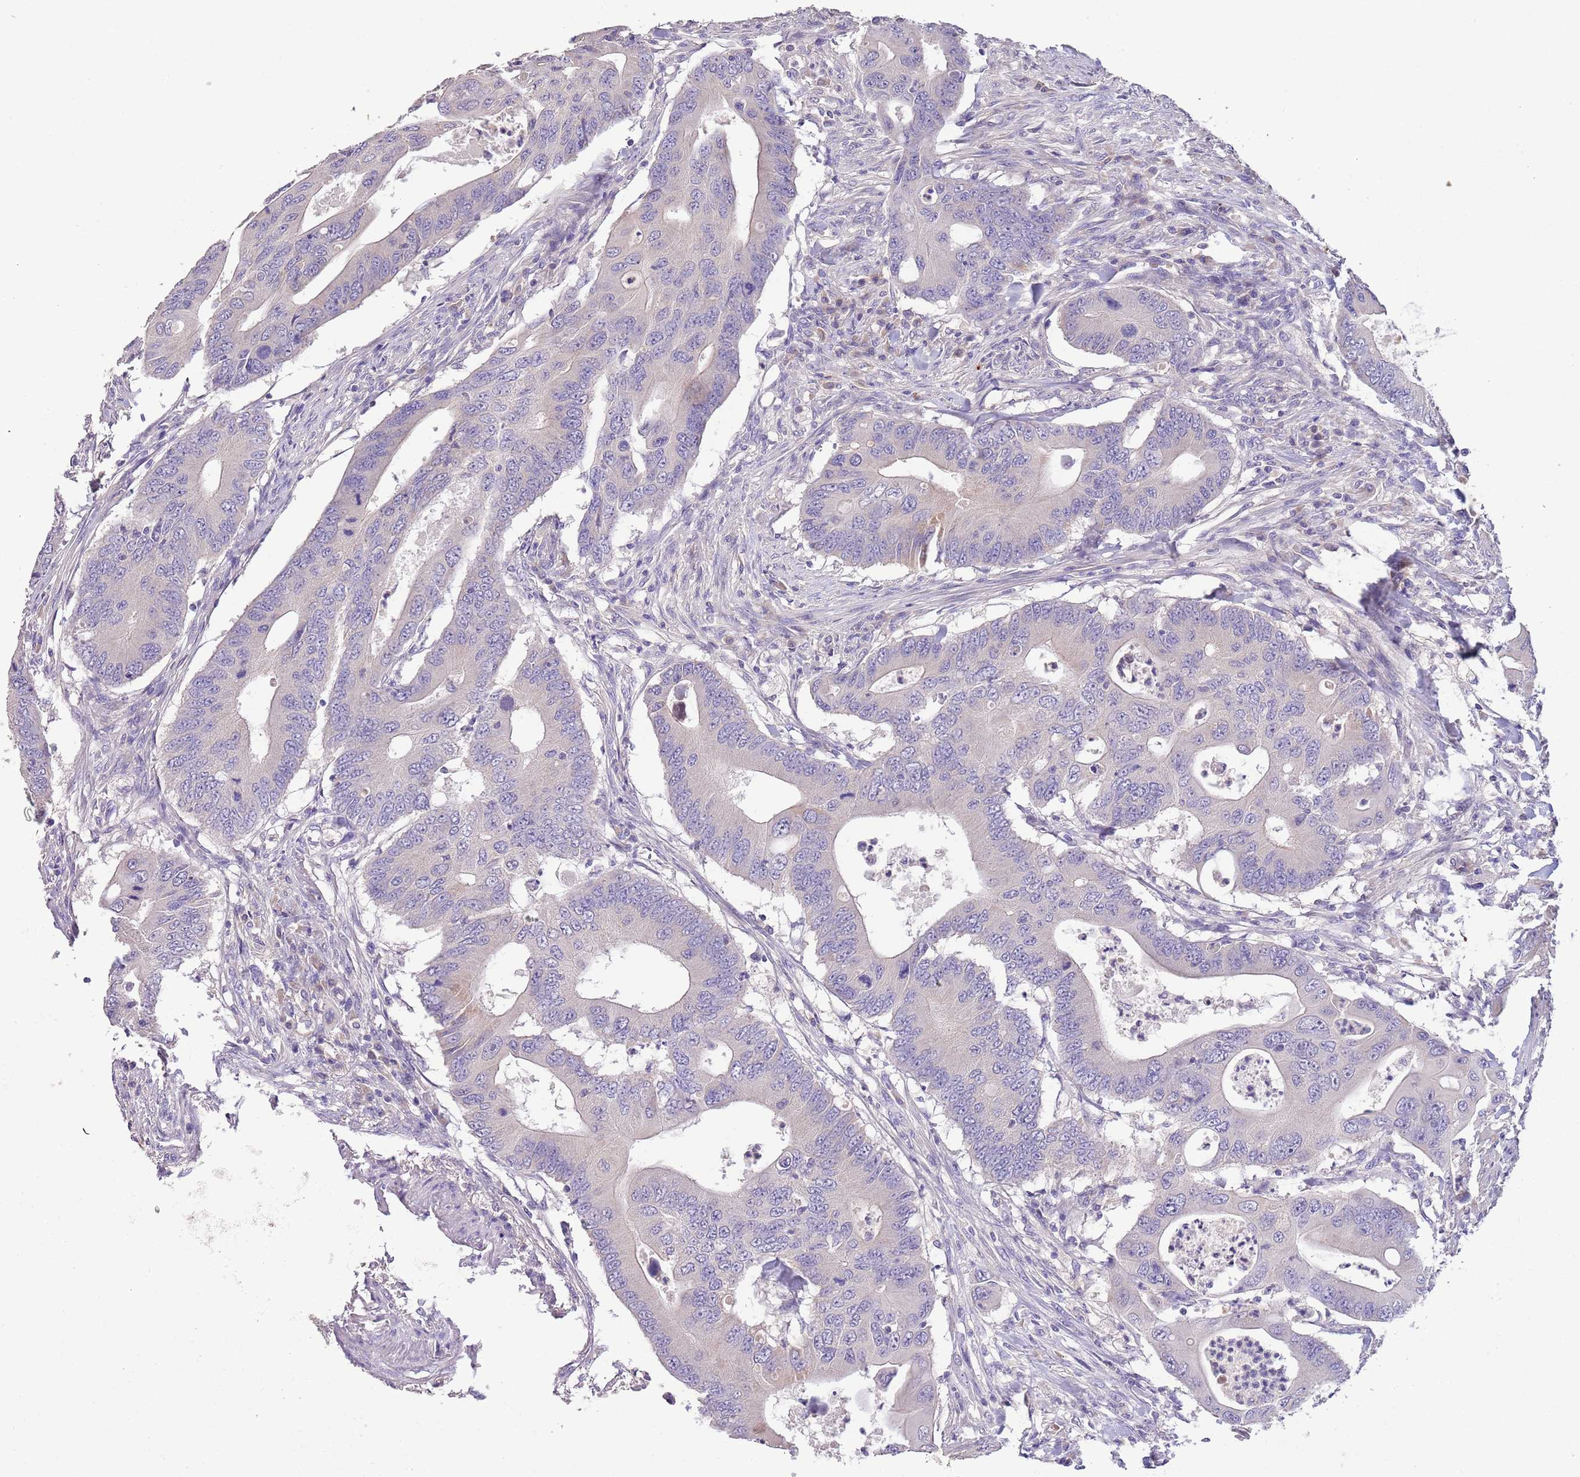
{"staining": {"intensity": "negative", "quantity": "none", "location": "none"}, "tissue": "colorectal cancer", "cell_type": "Tumor cells", "image_type": "cancer", "snomed": [{"axis": "morphology", "description": "Adenocarcinoma, NOS"}, {"axis": "topography", "description": "Colon"}], "caption": "Colorectal cancer was stained to show a protein in brown. There is no significant staining in tumor cells.", "gene": "ZNF658", "patient": {"sex": "male", "age": 71}}